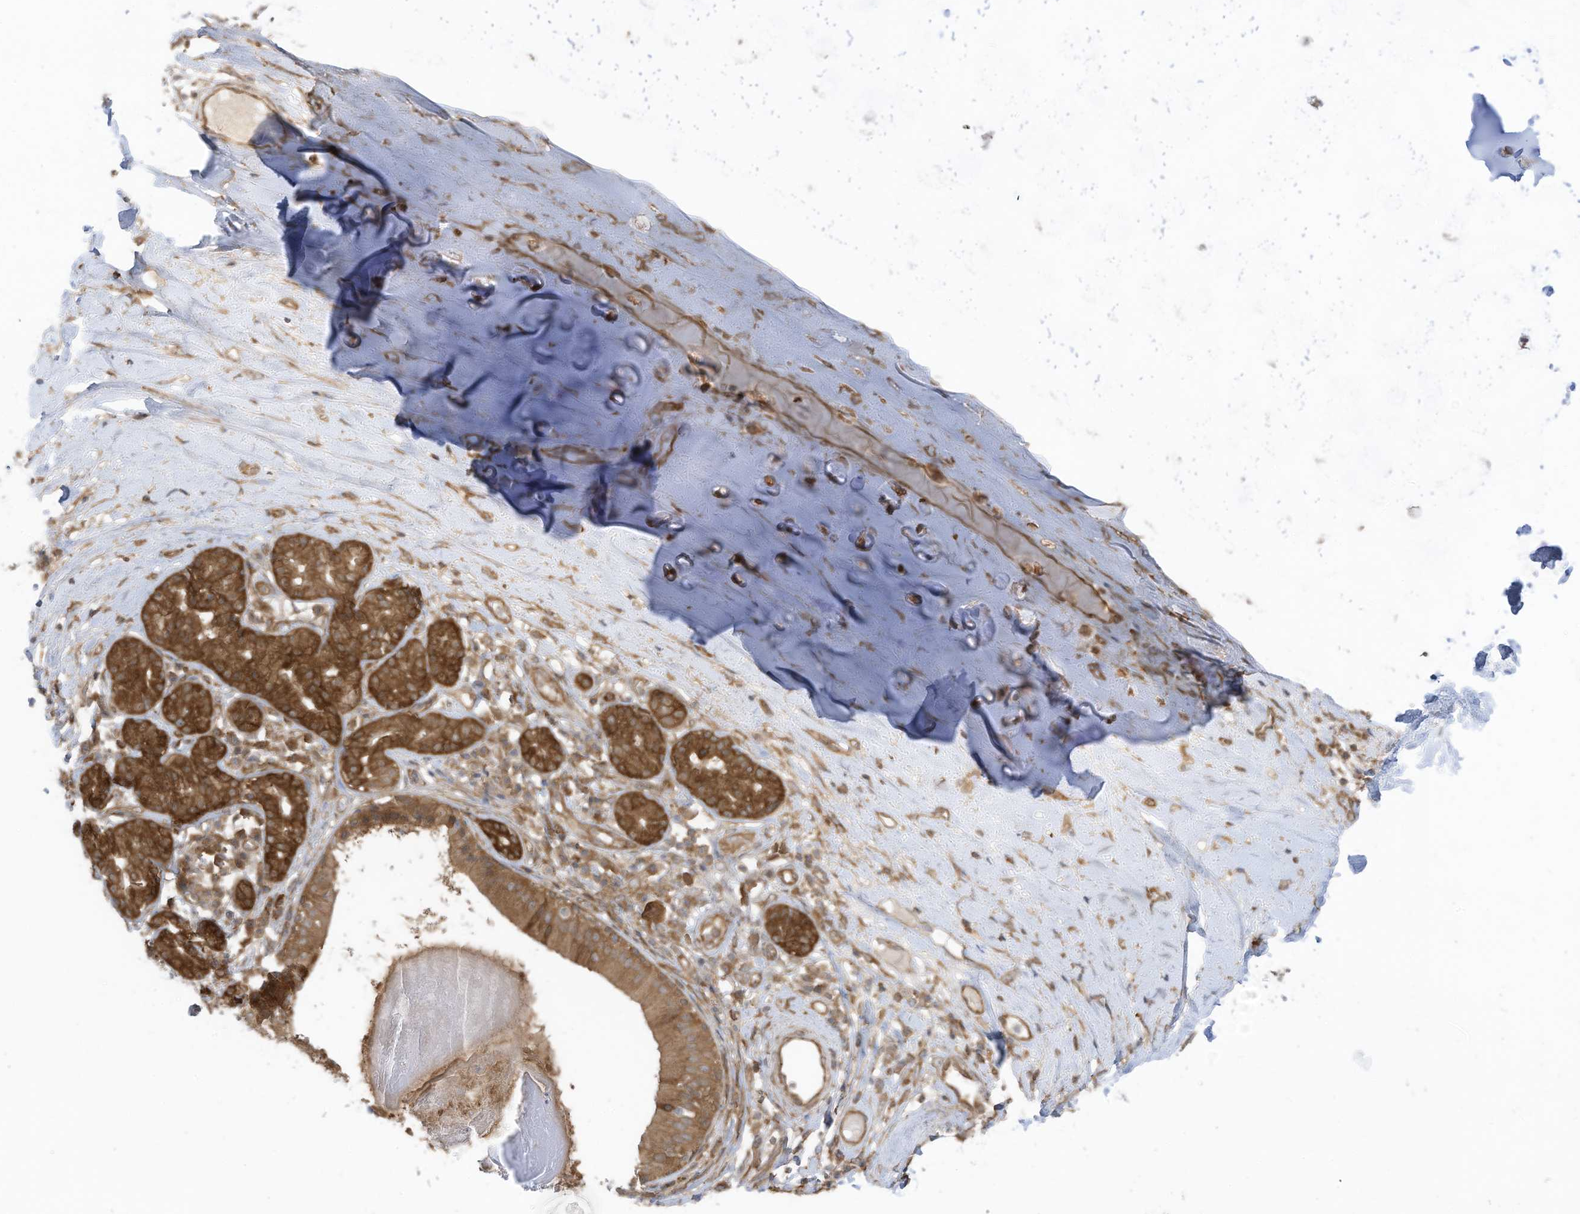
{"staining": {"intensity": "negative", "quantity": "none", "location": "none"}, "tissue": "adipose tissue", "cell_type": "Adipocytes", "image_type": "normal", "snomed": [{"axis": "morphology", "description": "Normal tissue, NOS"}, {"axis": "morphology", "description": "Basal cell carcinoma"}, {"axis": "topography", "description": "Cartilage tissue"}, {"axis": "topography", "description": "Nasopharynx"}, {"axis": "topography", "description": "Oral tissue"}], "caption": "IHC micrograph of unremarkable adipose tissue: human adipose tissue stained with DAB (3,3'-diaminobenzidine) demonstrates no significant protein expression in adipocytes.", "gene": "REPS1", "patient": {"sex": "female", "age": 77}}